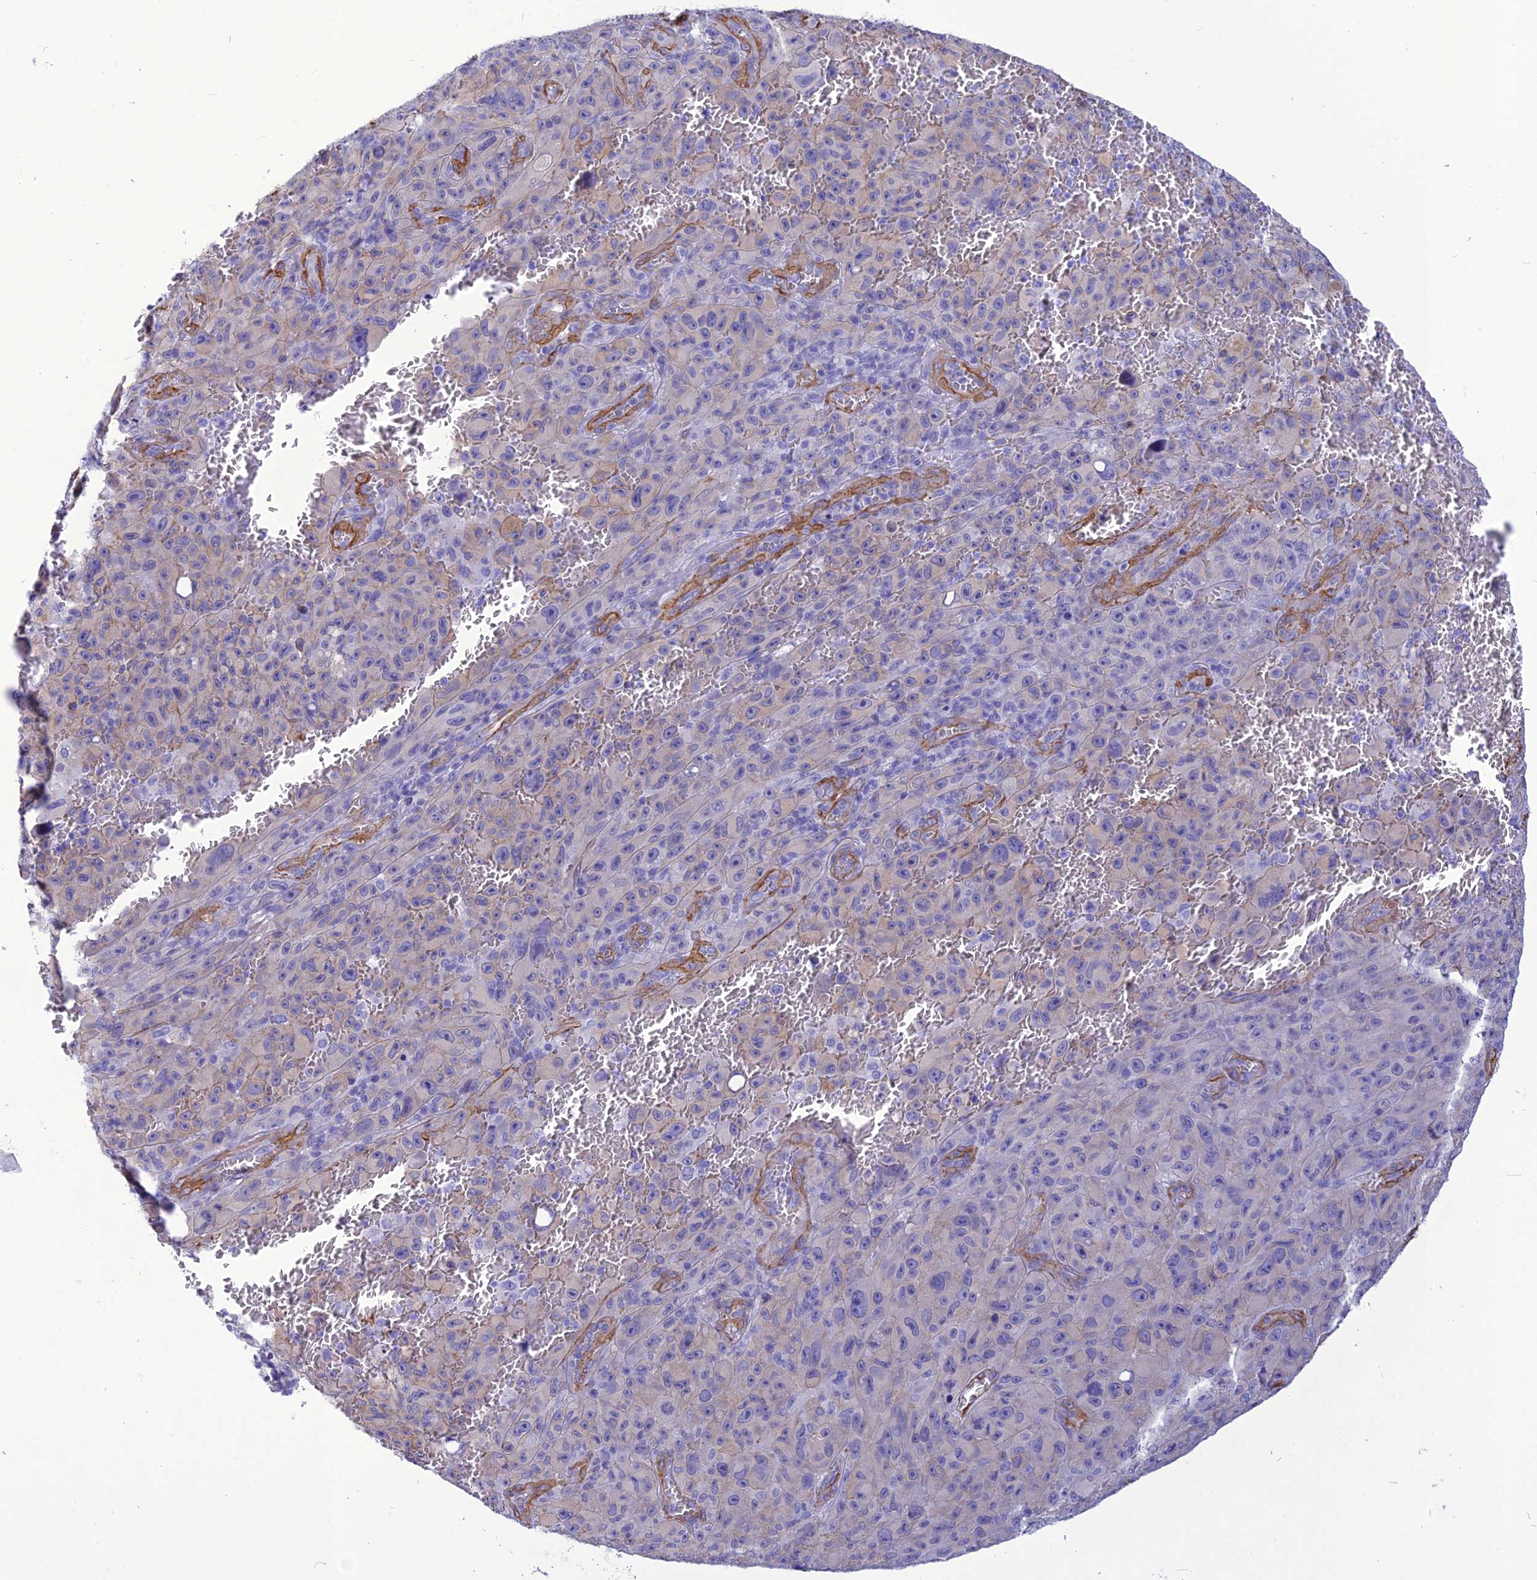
{"staining": {"intensity": "negative", "quantity": "none", "location": "none"}, "tissue": "melanoma", "cell_type": "Tumor cells", "image_type": "cancer", "snomed": [{"axis": "morphology", "description": "Malignant melanoma, NOS"}, {"axis": "topography", "description": "Skin"}], "caption": "DAB immunohistochemical staining of malignant melanoma displays no significant positivity in tumor cells. (Brightfield microscopy of DAB (3,3'-diaminobenzidine) immunohistochemistry (IHC) at high magnification).", "gene": "NKD1", "patient": {"sex": "female", "age": 82}}